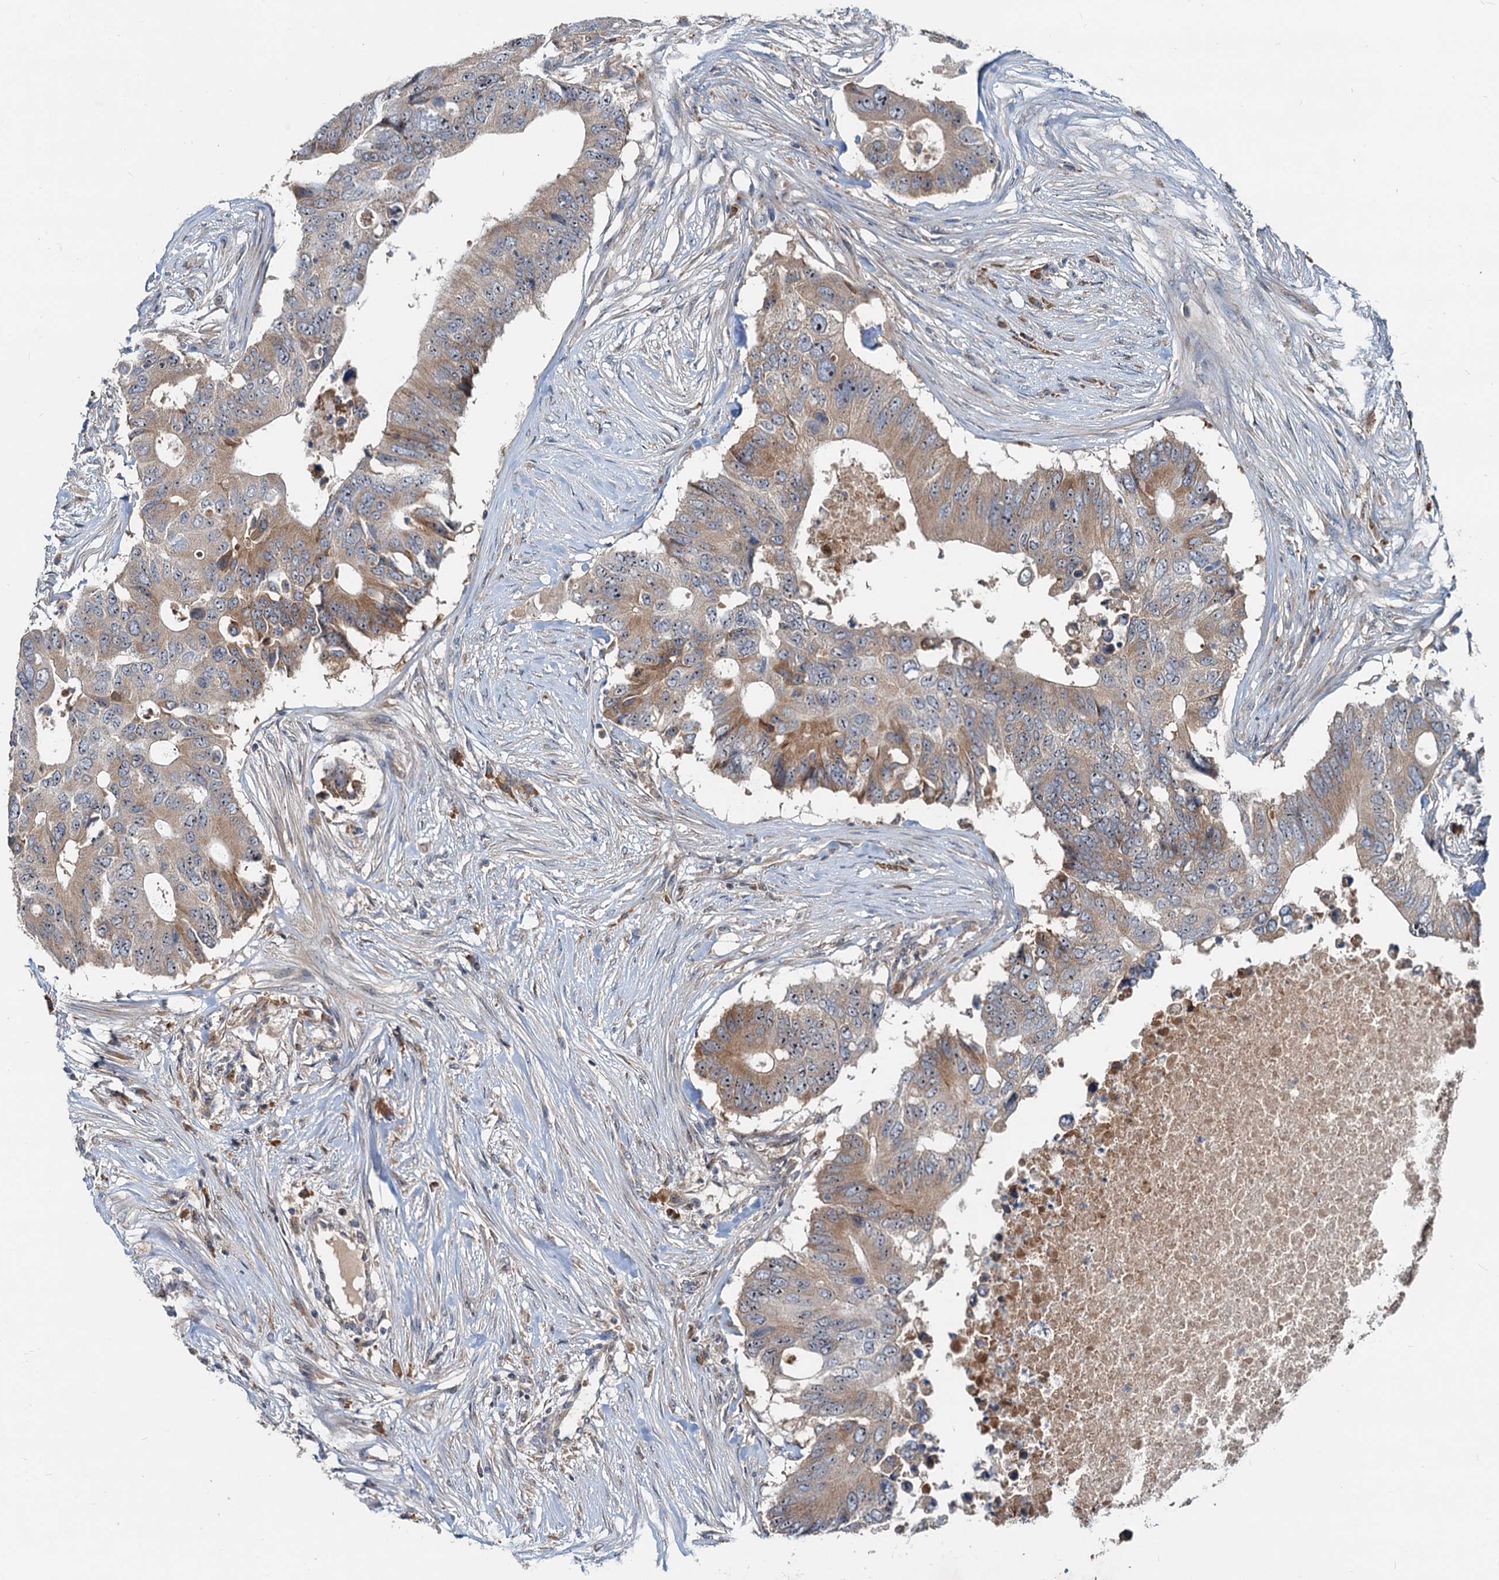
{"staining": {"intensity": "moderate", "quantity": "25%-75%", "location": "cytoplasmic/membranous"}, "tissue": "colorectal cancer", "cell_type": "Tumor cells", "image_type": "cancer", "snomed": [{"axis": "morphology", "description": "Adenocarcinoma, NOS"}, {"axis": "topography", "description": "Colon"}], "caption": "Immunohistochemistry (DAB (3,3'-diaminobenzidine)) staining of human colorectal cancer (adenocarcinoma) reveals moderate cytoplasmic/membranous protein expression in about 25%-75% of tumor cells. The protein is stained brown, and the nuclei are stained in blue (DAB (3,3'-diaminobenzidine) IHC with brightfield microscopy, high magnification).", "gene": "RGS7BP", "patient": {"sex": "male", "age": 71}}